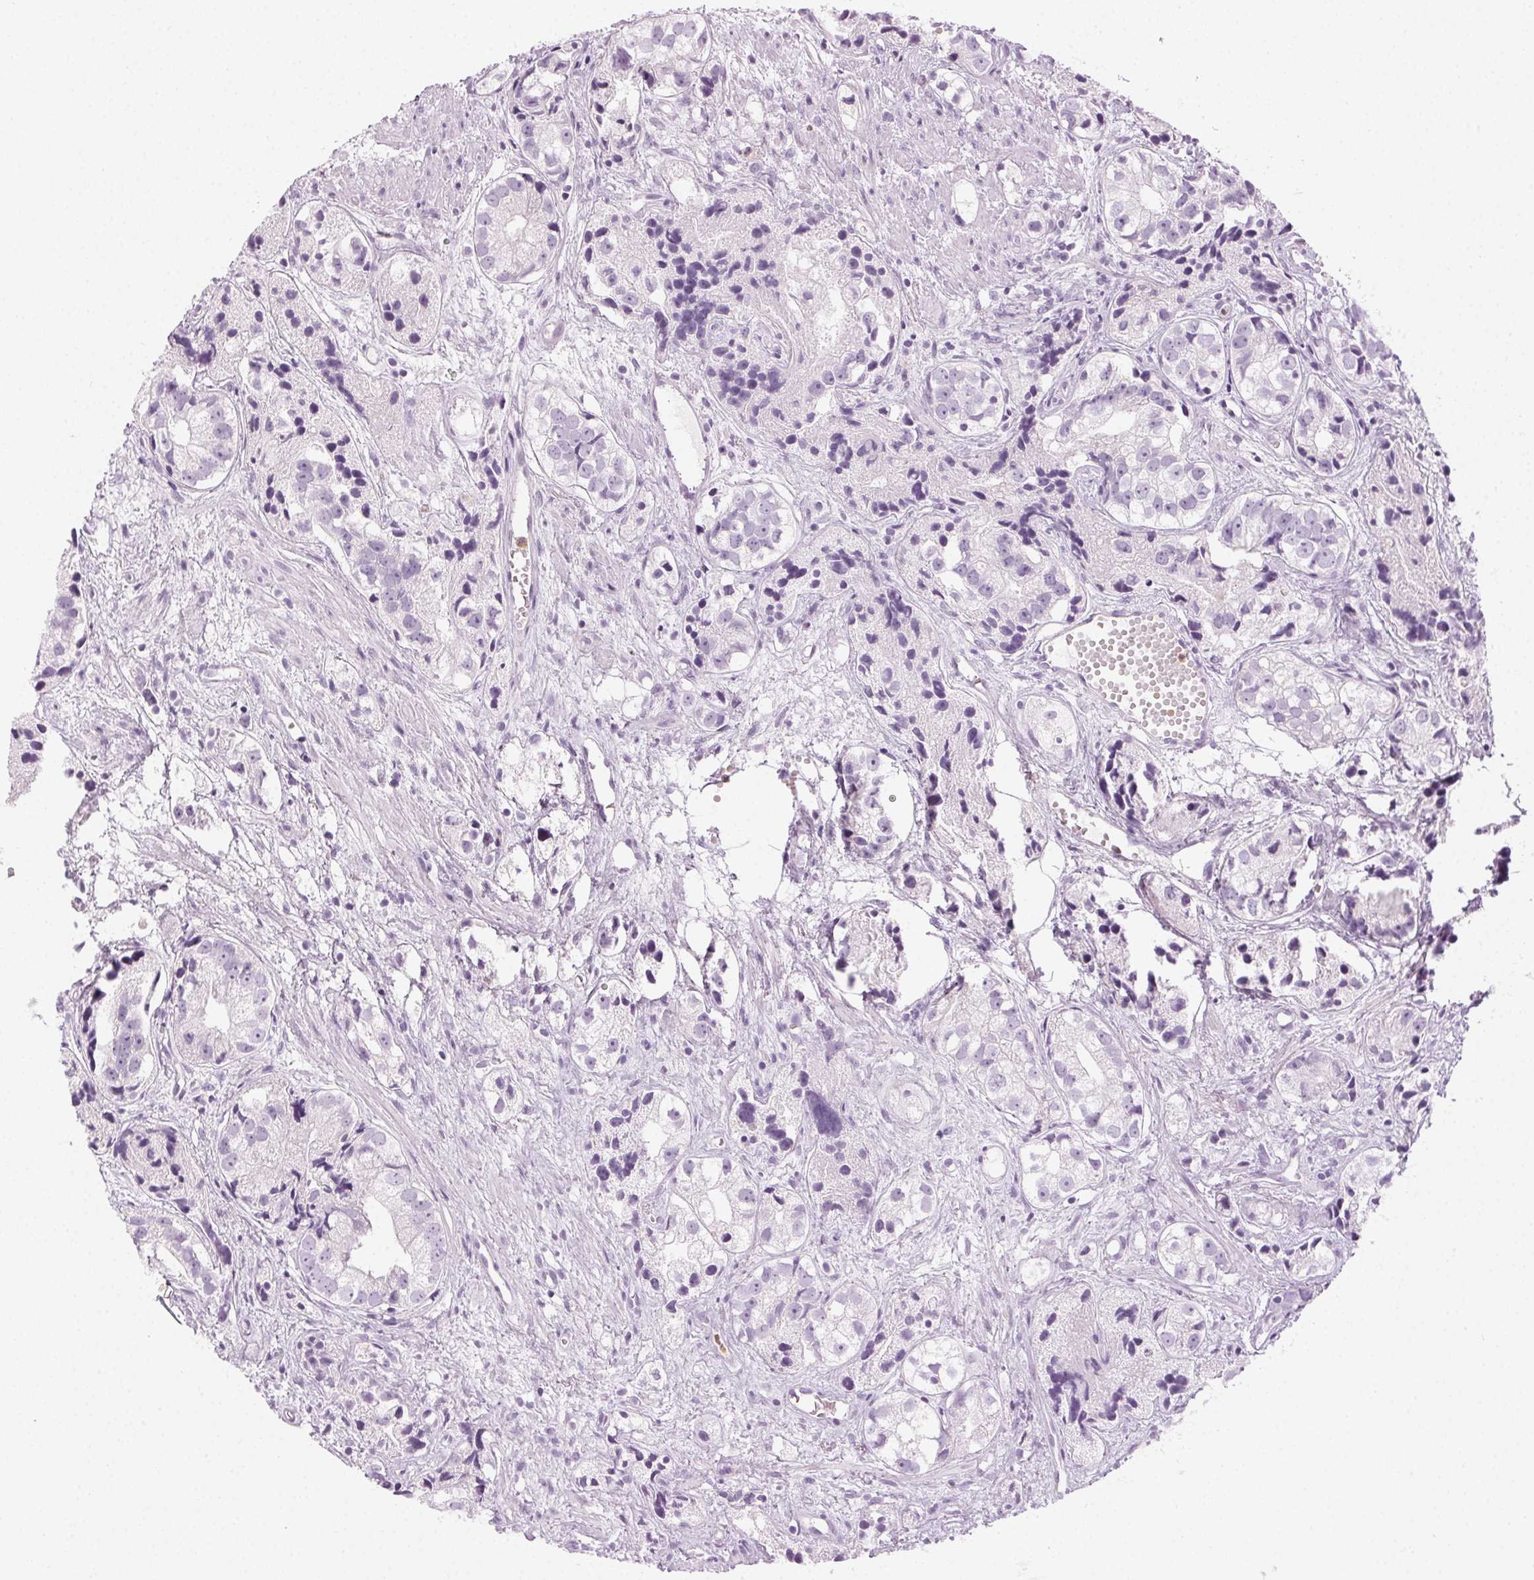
{"staining": {"intensity": "negative", "quantity": "none", "location": "none"}, "tissue": "prostate cancer", "cell_type": "Tumor cells", "image_type": "cancer", "snomed": [{"axis": "morphology", "description": "Adenocarcinoma, High grade"}, {"axis": "topography", "description": "Prostate"}], "caption": "Prostate cancer was stained to show a protein in brown. There is no significant expression in tumor cells. (DAB (3,3'-diaminobenzidine) immunohistochemistry, high magnification).", "gene": "MPO", "patient": {"sex": "male", "age": 68}}